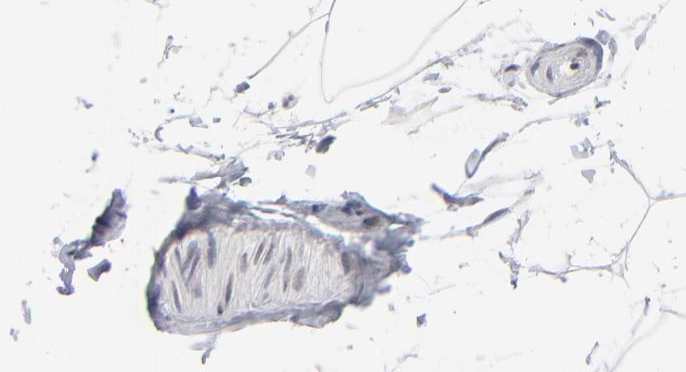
{"staining": {"intensity": "weak", "quantity": "<25%", "location": "nuclear"}, "tissue": "adipose tissue", "cell_type": "Adipocytes", "image_type": "normal", "snomed": [{"axis": "morphology", "description": "Normal tissue, NOS"}, {"axis": "morphology", "description": "Duct carcinoma"}, {"axis": "topography", "description": "Breast"}, {"axis": "topography", "description": "Adipose tissue"}], "caption": "An immunohistochemistry (IHC) histopathology image of benign adipose tissue is shown. There is no staining in adipocytes of adipose tissue. Brightfield microscopy of IHC stained with DAB (brown) and hematoxylin (blue), captured at high magnification.", "gene": "SP2", "patient": {"sex": "female", "age": 37}}